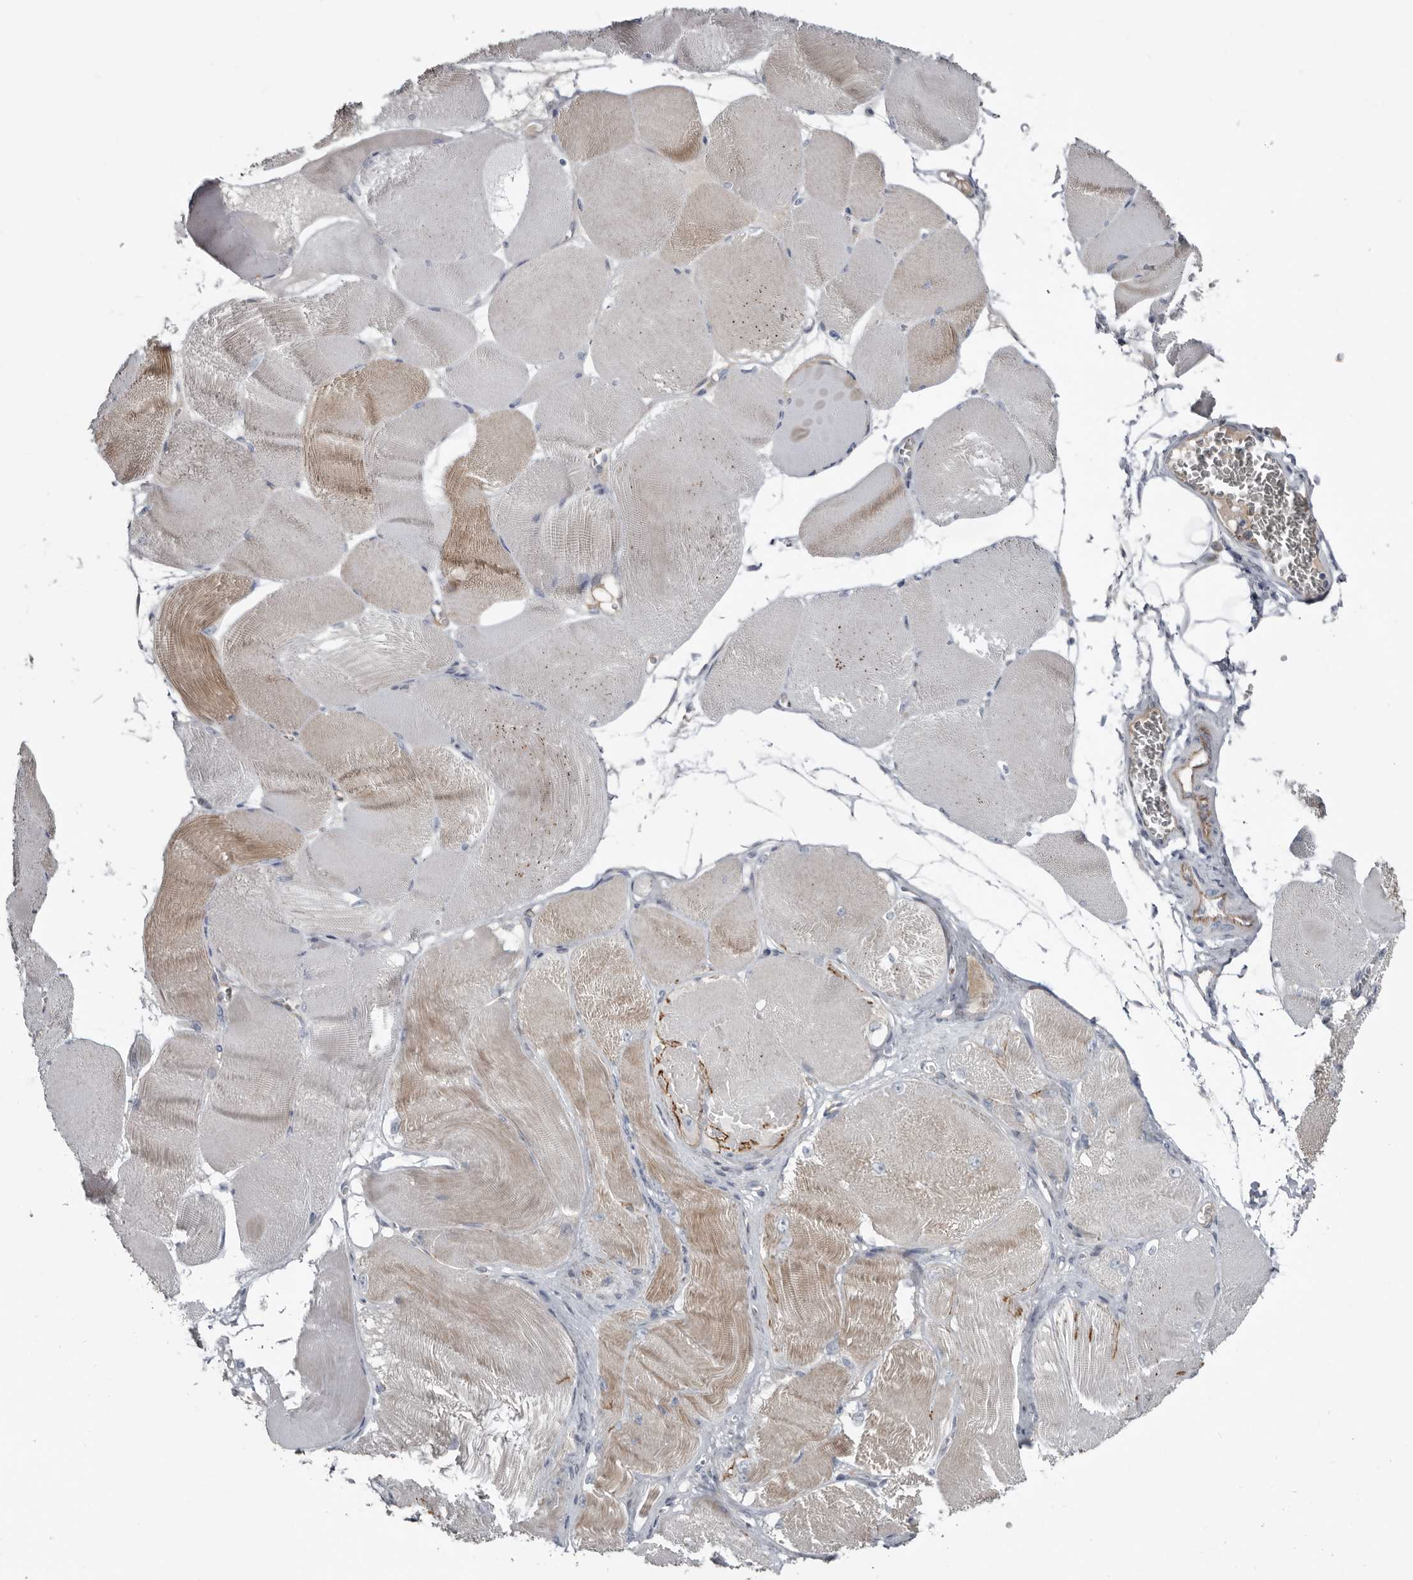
{"staining": {"intensity": "moderate", "quantity": "25%-75%", "location": "cytoplasmic/membranous"}, "tissue": "skeletal muscle", "cell_type": "Myocytes", "image_type": "normal", "snomed": [{"axis": "morphology", "description": "Normal tissue, NOS"}, {"axis": "morphology", "description": "Basal cell carcinoma"}, {"axis": "topography", "description": "Skeletal muscle"}], "caption": "Myocytes show moderate cytoplasmic/membranous positivity in about 25%-75% of cells in normal skeletal muscle.", "gene": "ZNF114", "patient": {"sex": "female", "age": 64}}